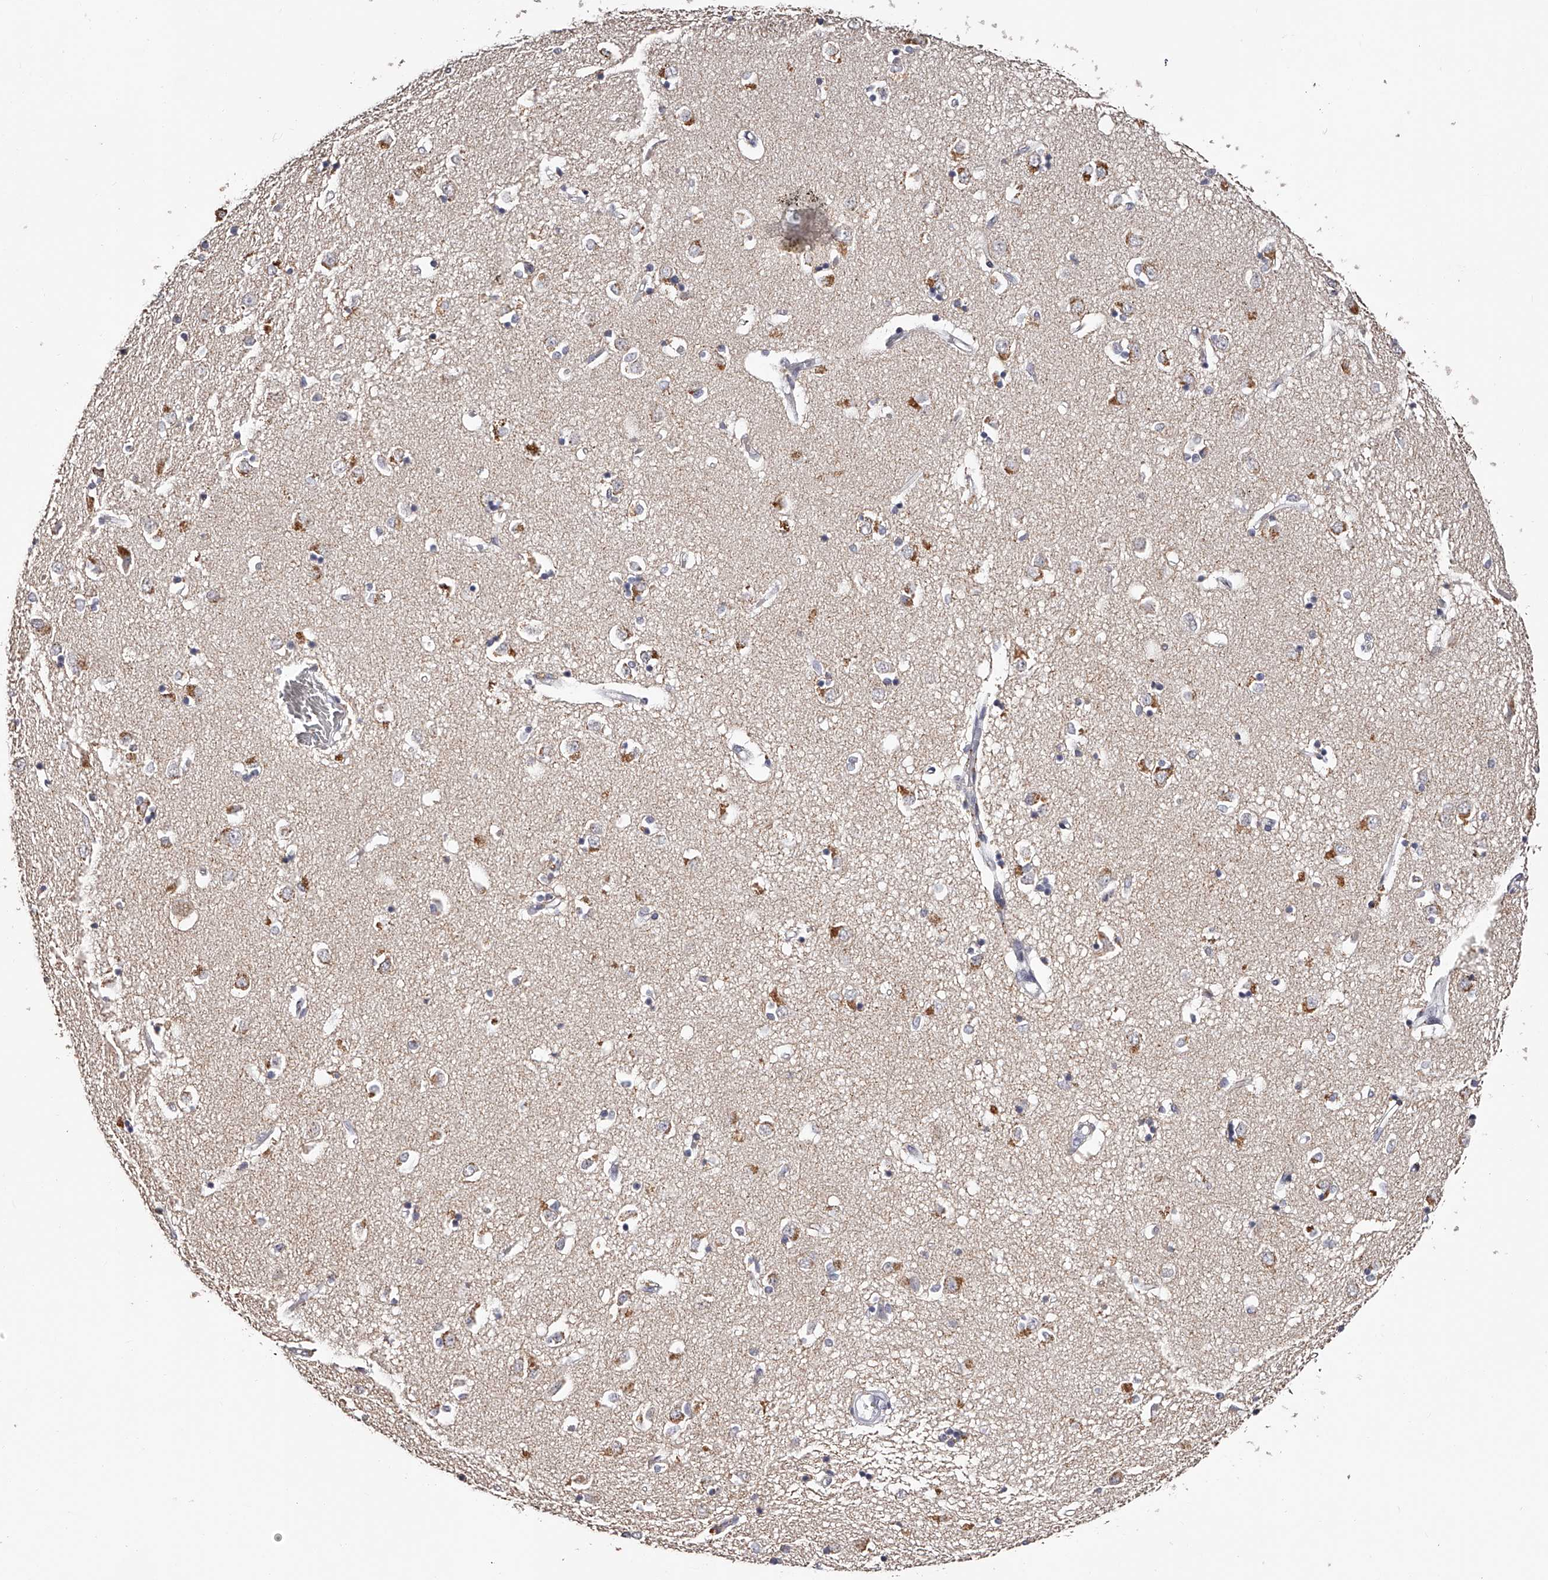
{"staining": {"intensity": "weak", "quantity": "<25%", "location": "cytoplasmic/membranous"}, "tissue": "caudate", "cell_type": "Glial cells", "image_type": "normal", "snomed": [{"axis": "morphology", "description": "Normal tissue, NOS"}, {"axis": "topography", "description": "Lateral ventricle wall"}], "caption": "This image is of normal caudate stained with IHC to label a protein in brown with the nuclei are counter-stained blue. There is no expression in glial cells. The staining is performed using DAB (3,3'-diaminobenzidine) brown chromogen with nuclei counter-stained in using hematoxylin.", "gene": "SLC35D3", "patient": {"sex": "male", "age": 45}}